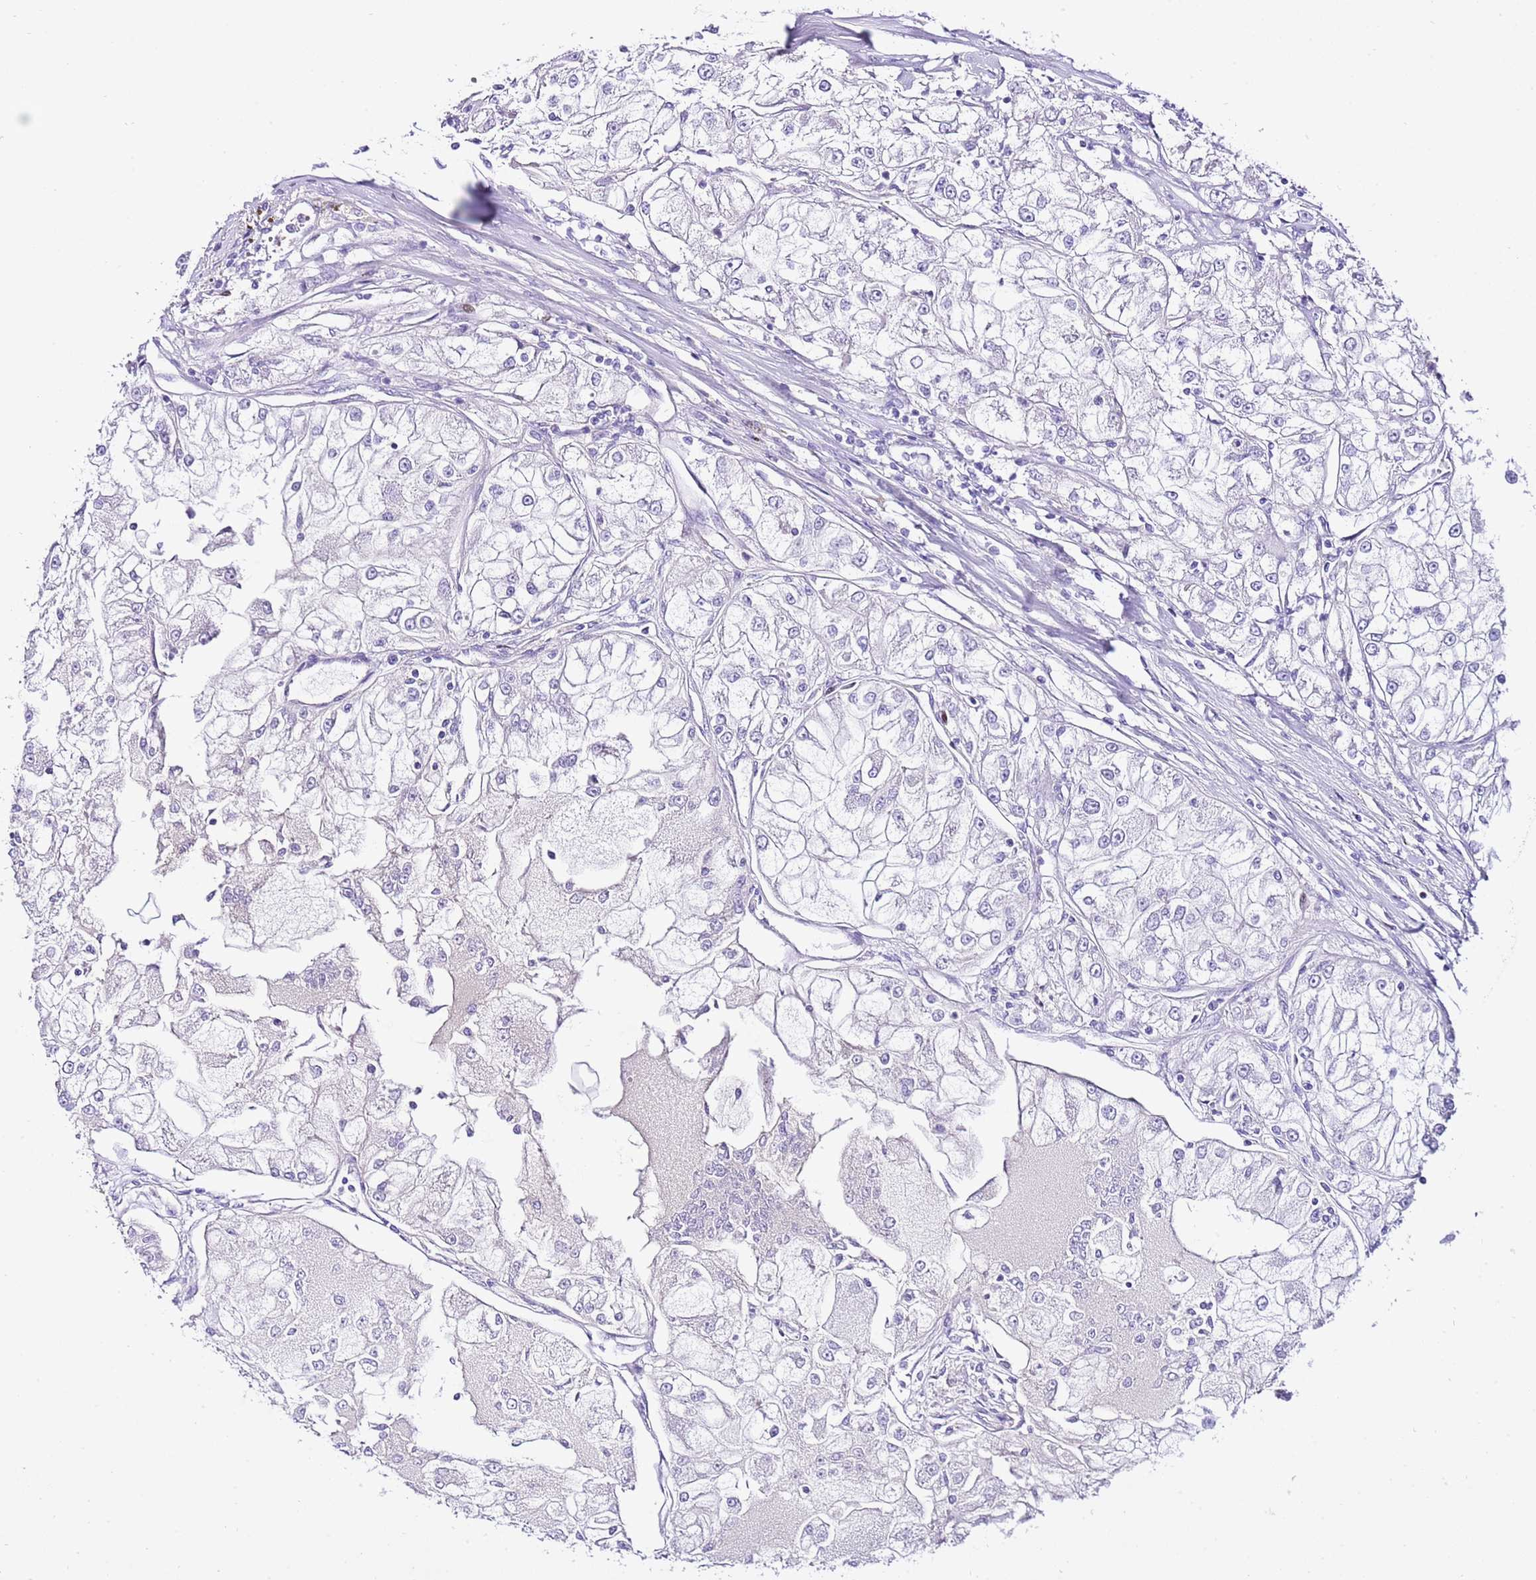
{"staining": {"intensity": "negative", "quantity": "none", "location": "none"}, "tissue": "renal cancer", "cell_type": "Tumor cells", "image_type": "cancer", "snomed": [{"axis": "morphology", "description": "Adenocarcinoma, NOS"}, {"axis": "topography", "description": "Kidney"}], "caption": "An immunohistochemistry (IHC) histopathology image of renal cancer (adenocarcinoma) is shown. There is no staining in tumor cells of renal cancer (adenocarcinoma).", "gene": "BHLHA15", "patient": {"sex": "female", "age": 72}}